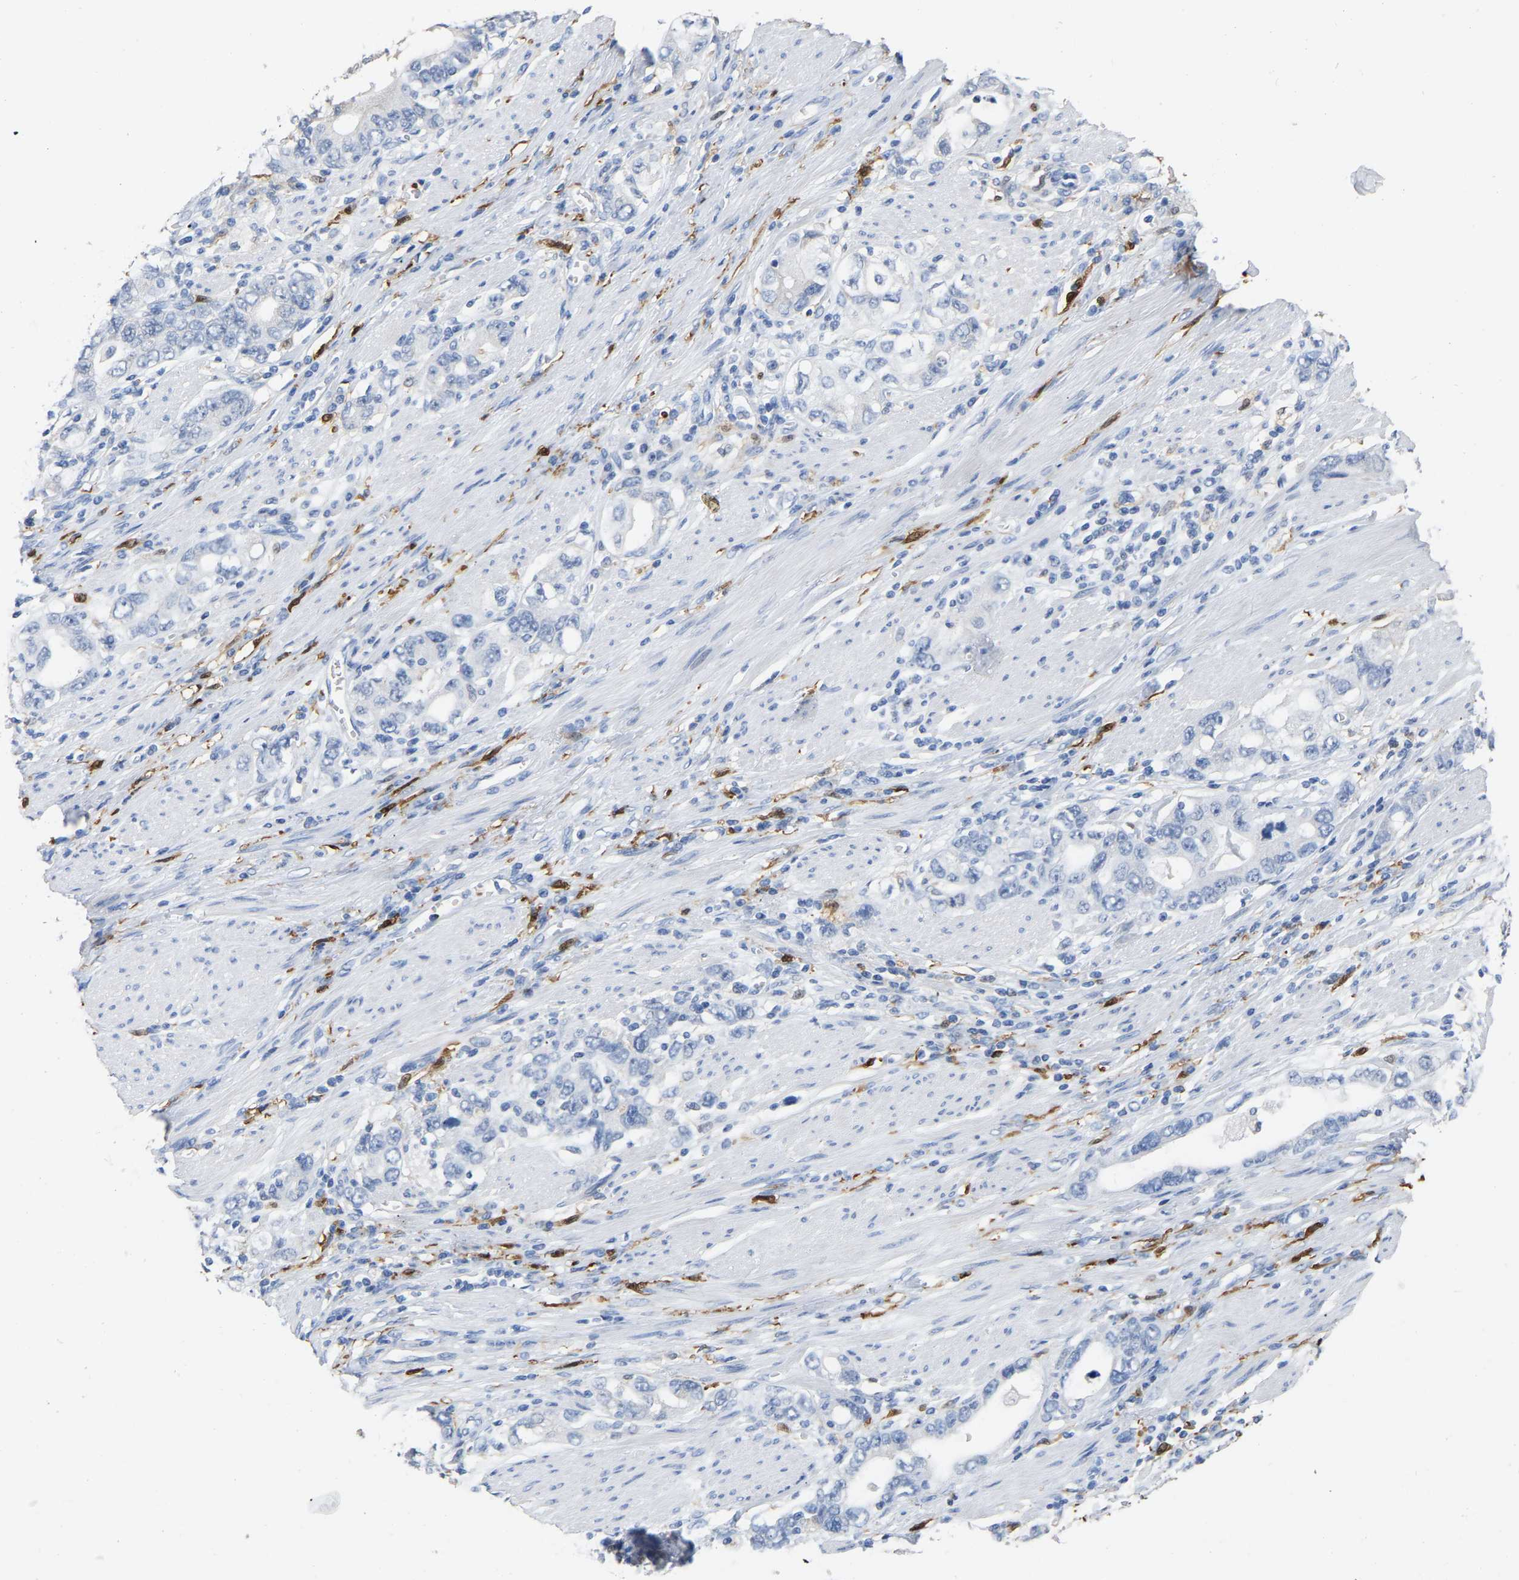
{"staining": {"intensity": "negative", "quantity": "none", "location": "none"}, "tissue": "stomach cancer", "cell_type": "Tumor cells", "image_type": "cancer", "snomed": [{"axis": "morphology", "description": "Adenocarcinoma, NOS"}, {"axis": "topography", "description": "Stomach, lower"}], "caption": "An immunohistochemistry (IHC) micrograph of adenocarcinoma (stomach) is shown. There is no staining in tumor cells of adenocarcinoma (stomach).", "gene": "ULBP2", "patient": {"sex": "female", "age": 93}}